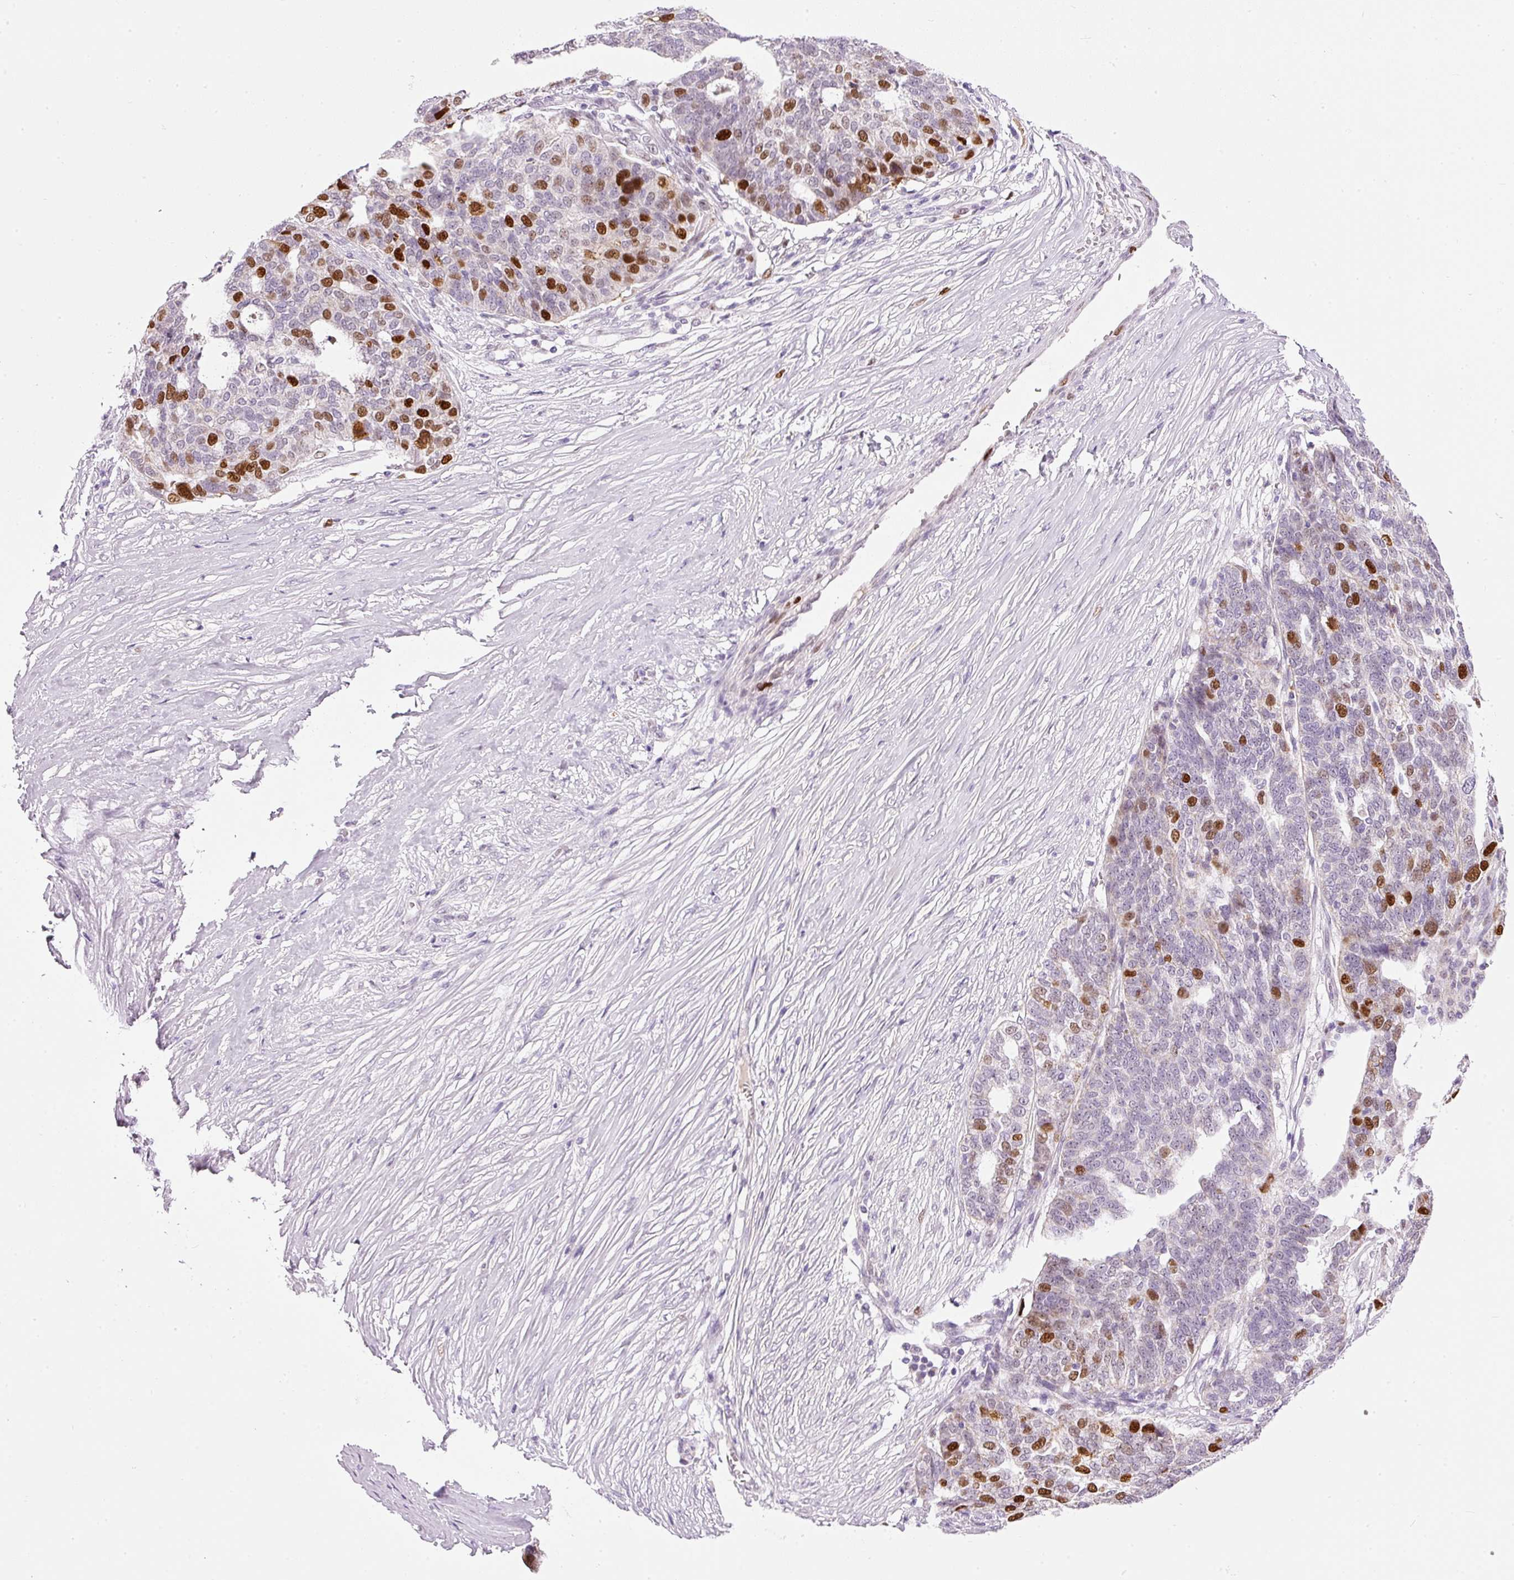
{"staining": {"intensity": "moderate", "quantity": "25%-75%", "location": "nuclear"}, "tissue": "ovarian cancer", "cell_type": "Tumor cells", "image_type": "cancer", "snomed": [{"axis": "morphology", "description": "Cystadenocarcinoma, serous, NOS"}, {"axis": "topography", "description": "Ovary"}], "caption": "Ovarian cancer stained with a brown dye reveals moderate nuclear positive staining in about 25%-75% of tumor cells.", "gene": "KPNA2", "patient": {"sex": "female", "age": 59}}